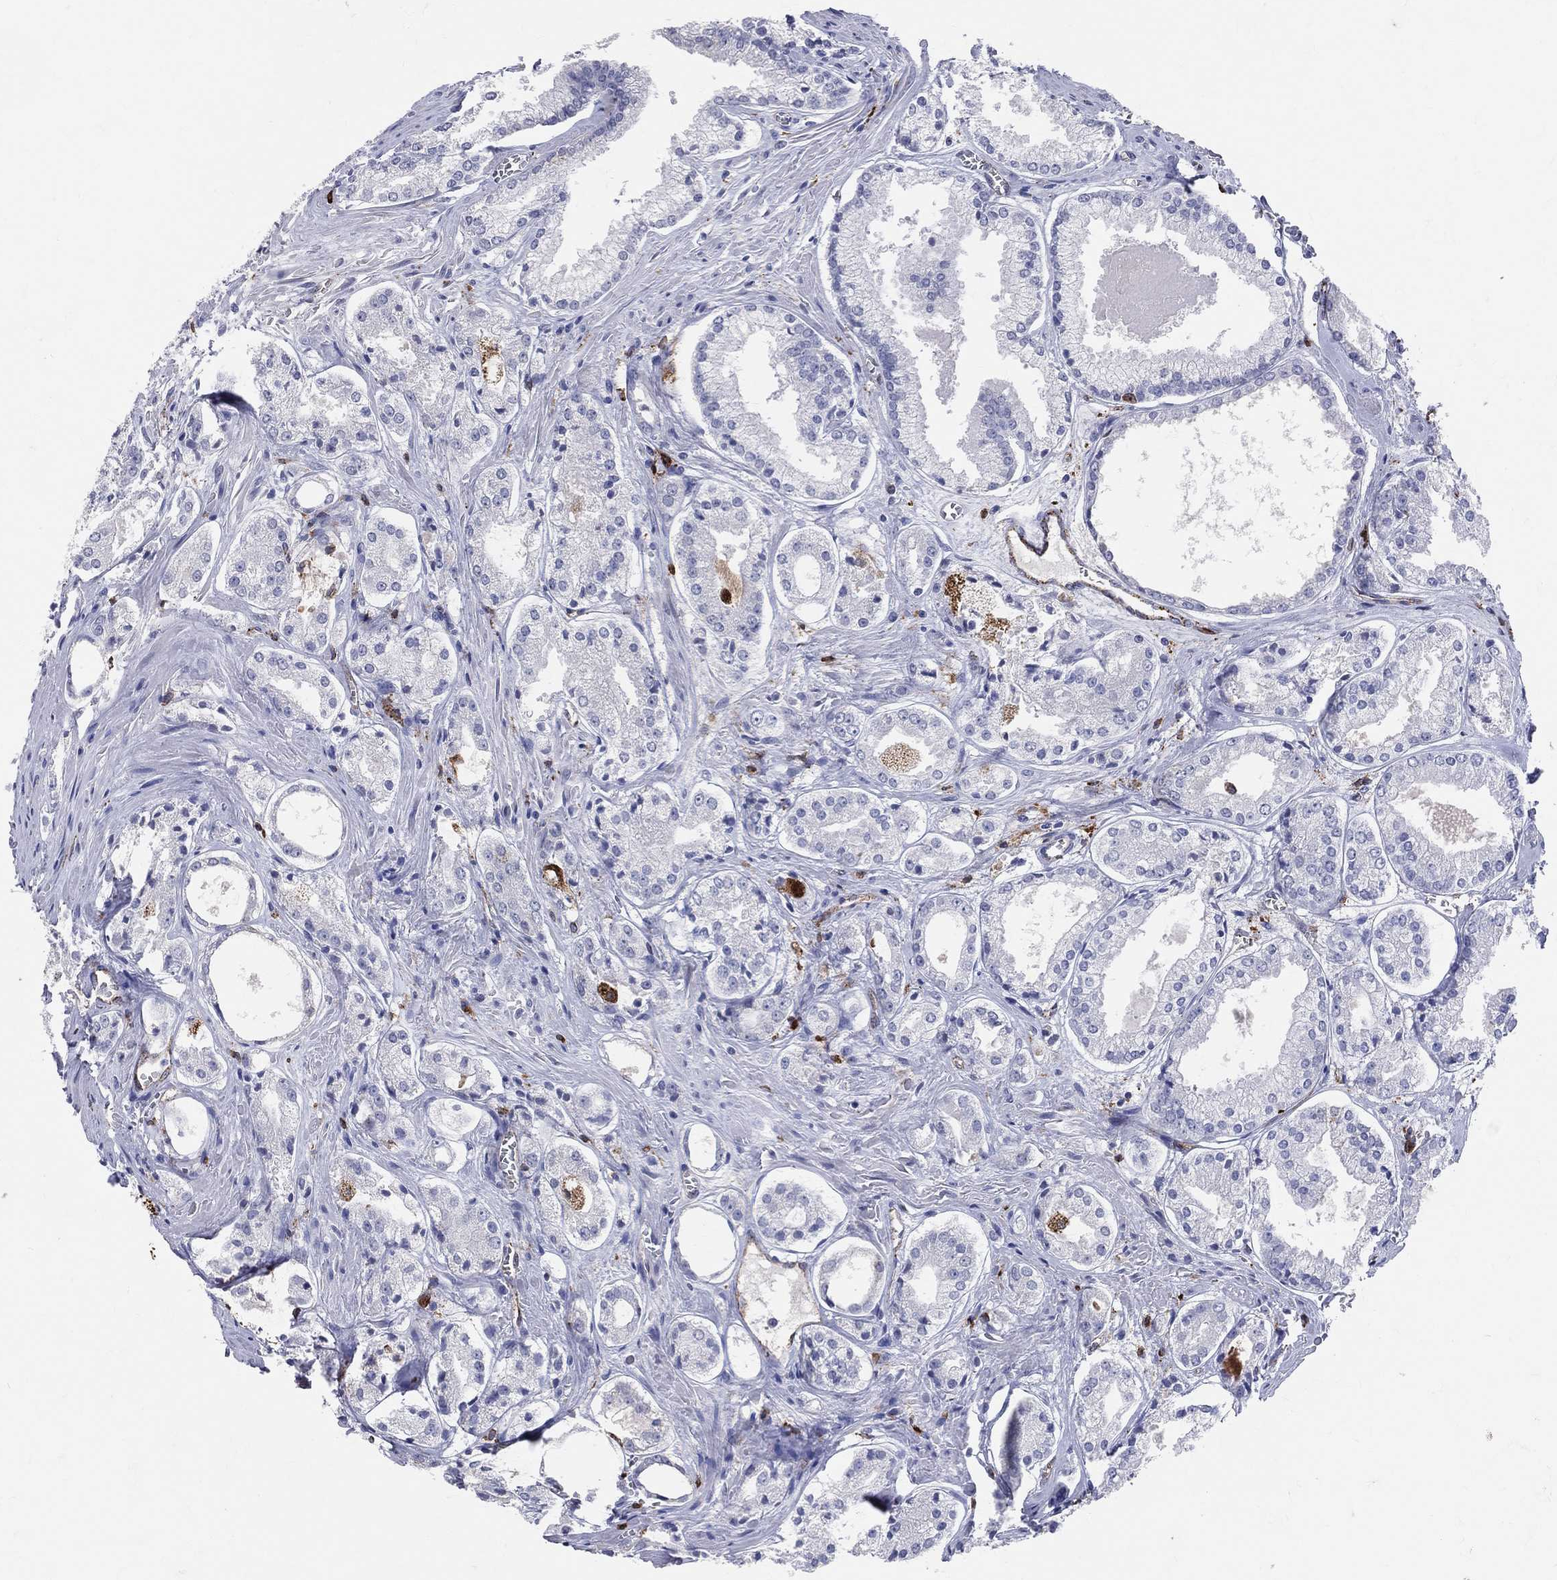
{"staining": {"intensity": "negative", "quantity": "none", "location": "none"}, "tissue": "prostate cancer", "cell_type": "Tumor cells", "image_type": "cancer", "snomed": [{"axis": "morphology", "description": "Adenocarcinoma, NOS"}, {"axis": "topography", "description": "Prostate"}], "caption": "Tumor cells show no significant positivity in prostate adenocarcinoma.", "gene": "CD74", "patient": {"sex": "male", "age": 72}}